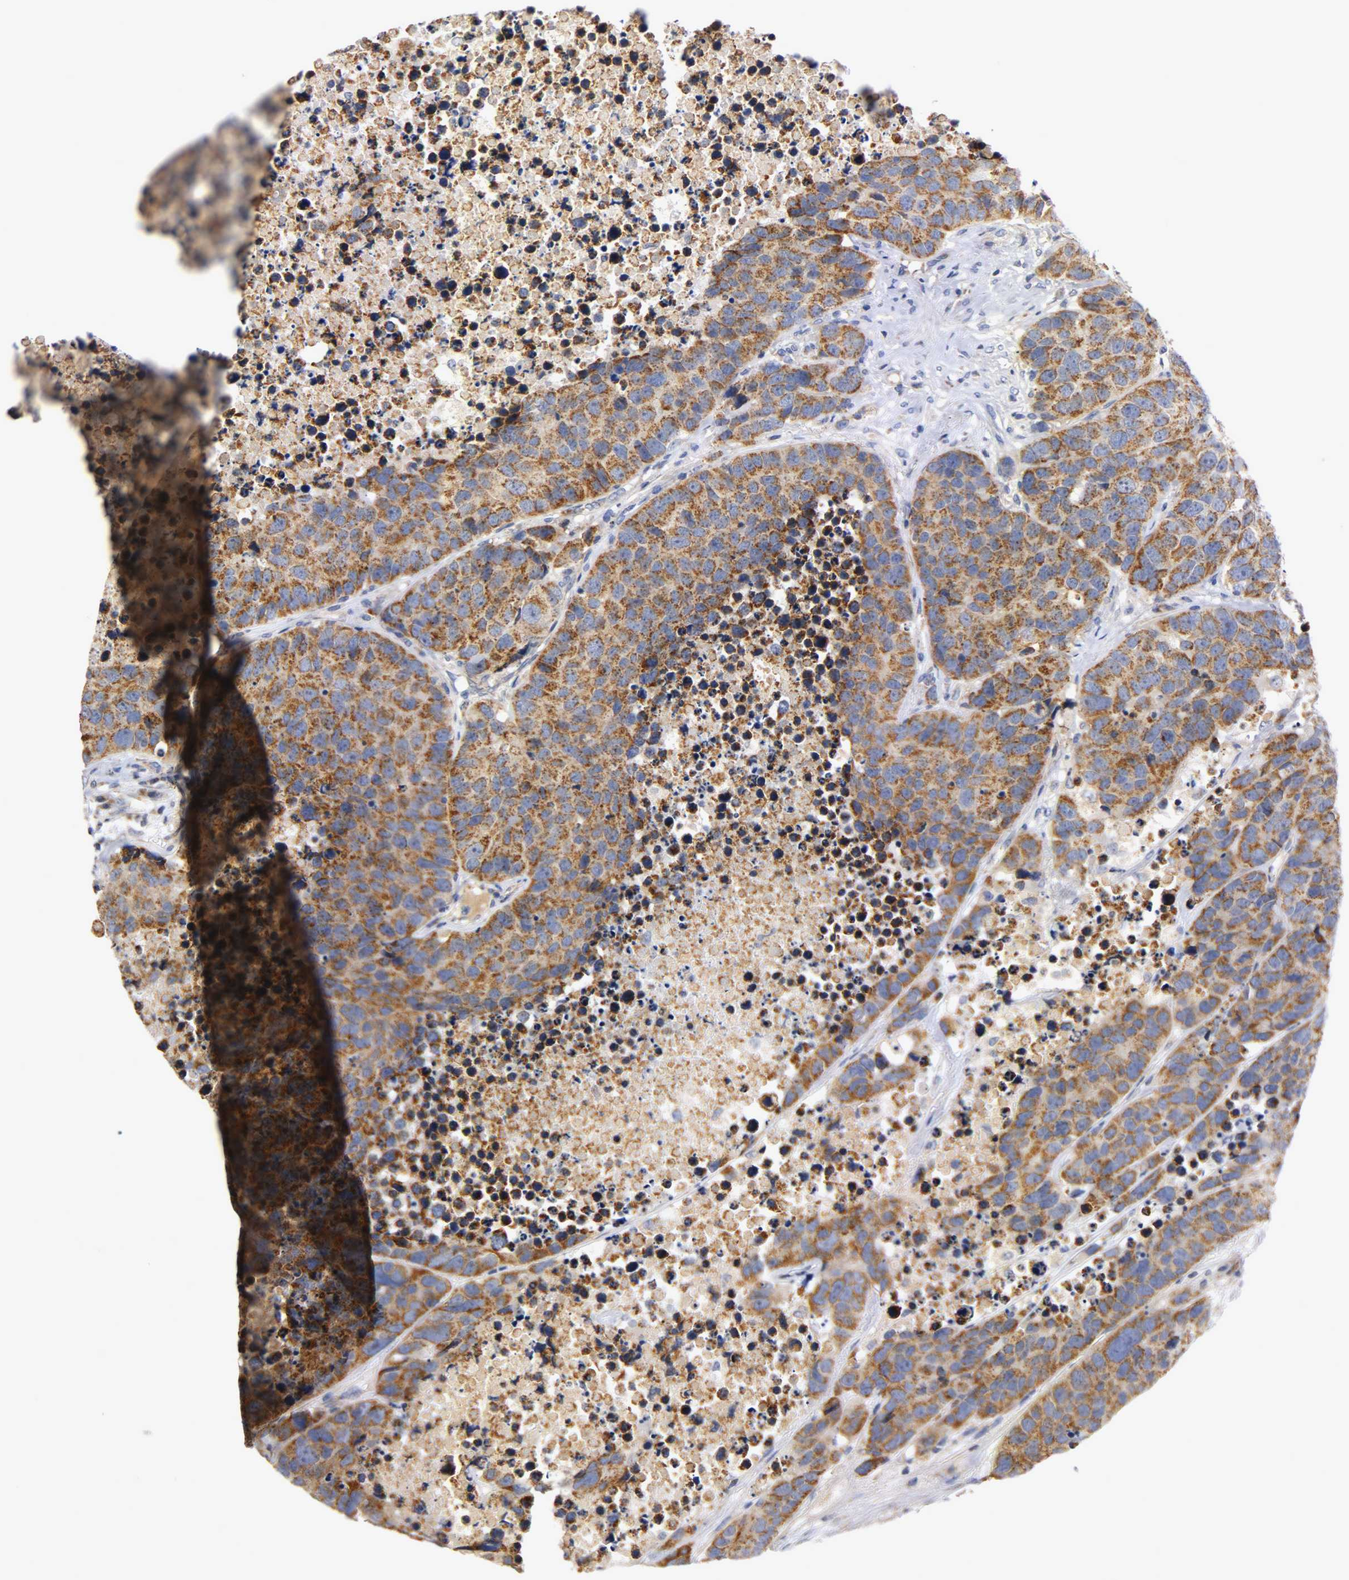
{"staining": {"intensity": "strong", "quantity": ">75%", "location": "cytoplasmic/membranous"}, "tissue": "carcinoid", "cell_type": "Tumor cells", "image_type": "cancer", "snomed": [{"axis": "morphology", "description": "Carcinoid, malignant, NOS"}, {"axis": "topography", "description": "Lung"}], "caption": "Tumor cells show high levels of strong cytoplasmic/membranous expression in approximately >75% of cells in human malignant carcinoid.", "gene": "PCSK6", "patient": {"sex": "male", "age": 60}}